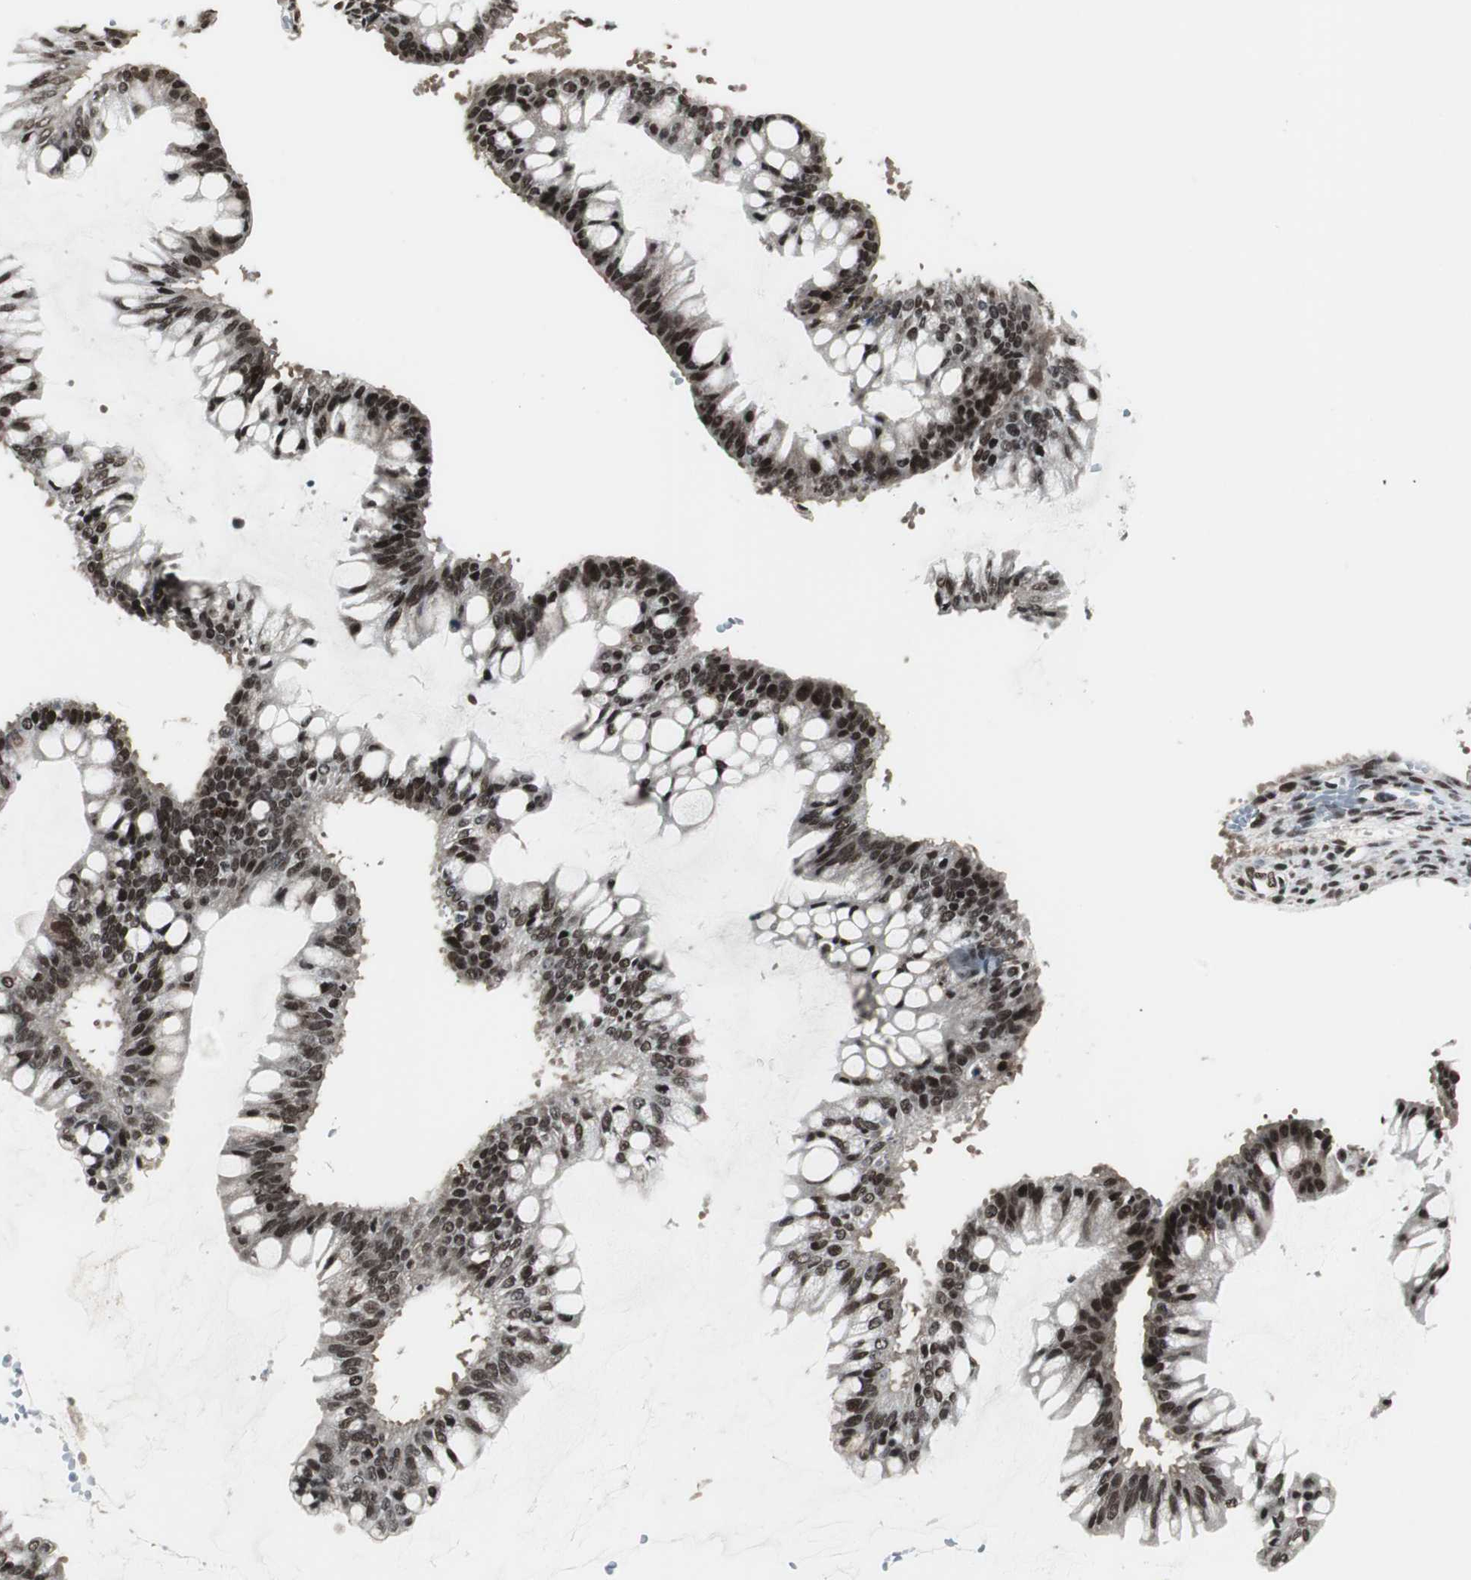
{"staining": {"intensity": "strong", "quantity": ">75%", "location": "nuclear"}, "tissue": "ovarian cancer", "cell_type": "Tumor cells", "image_type": "cancer", "snomed": [{"axis": "morphology", "description": "Cystadenocarcinoma, mucinous, NOS"}, {"axis": "topography", "description": "Ovary"}], "caption": "Protein staining of ovarian cancer (mucinous cystadenocarcinoma) tissue reveals strong nuclear expression in about >75% of tumor cells.", "gene": "CDK9", "patient": {"sex": "female", "age": 73}}